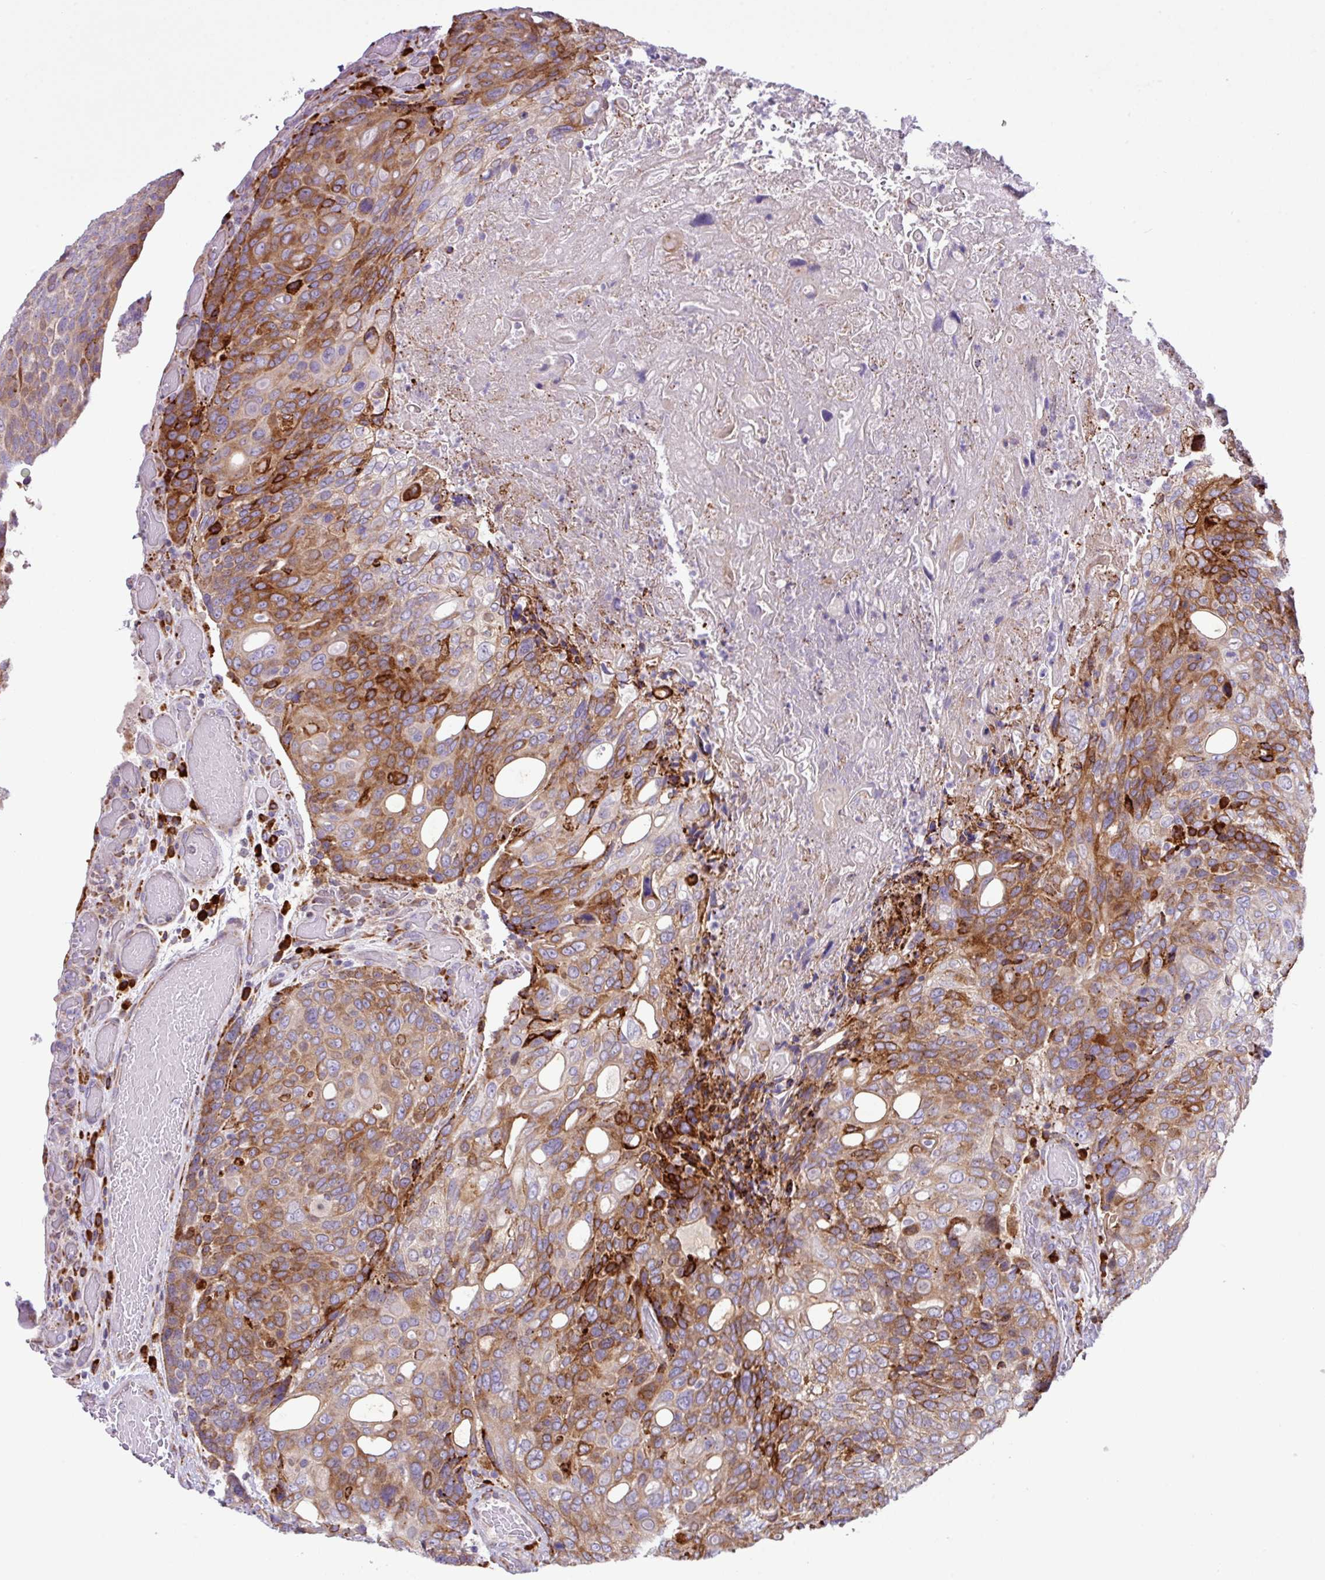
{"staining": {"intensity": "strong", "quantity": "25%-75%", "location": "cytoplasmic/membranous"}, "tissue": "urothelial cancer", "cell_type": "Tumor cells", "image_type": "cancer", "snomed": [{"axis": "morphology", "description": "Urothelial carcinoma, High grade"}, {"axis": "topography", "description": "Urinary bladder"}], "caption": "The immunohistochemical stain highlights strong cytoplasmic/membranous positivity in tumor cells of urothelial carcinoma (high-grade) tissue.", "gene": "RGS21", "patient": {"sex": "female", "age": 70}}